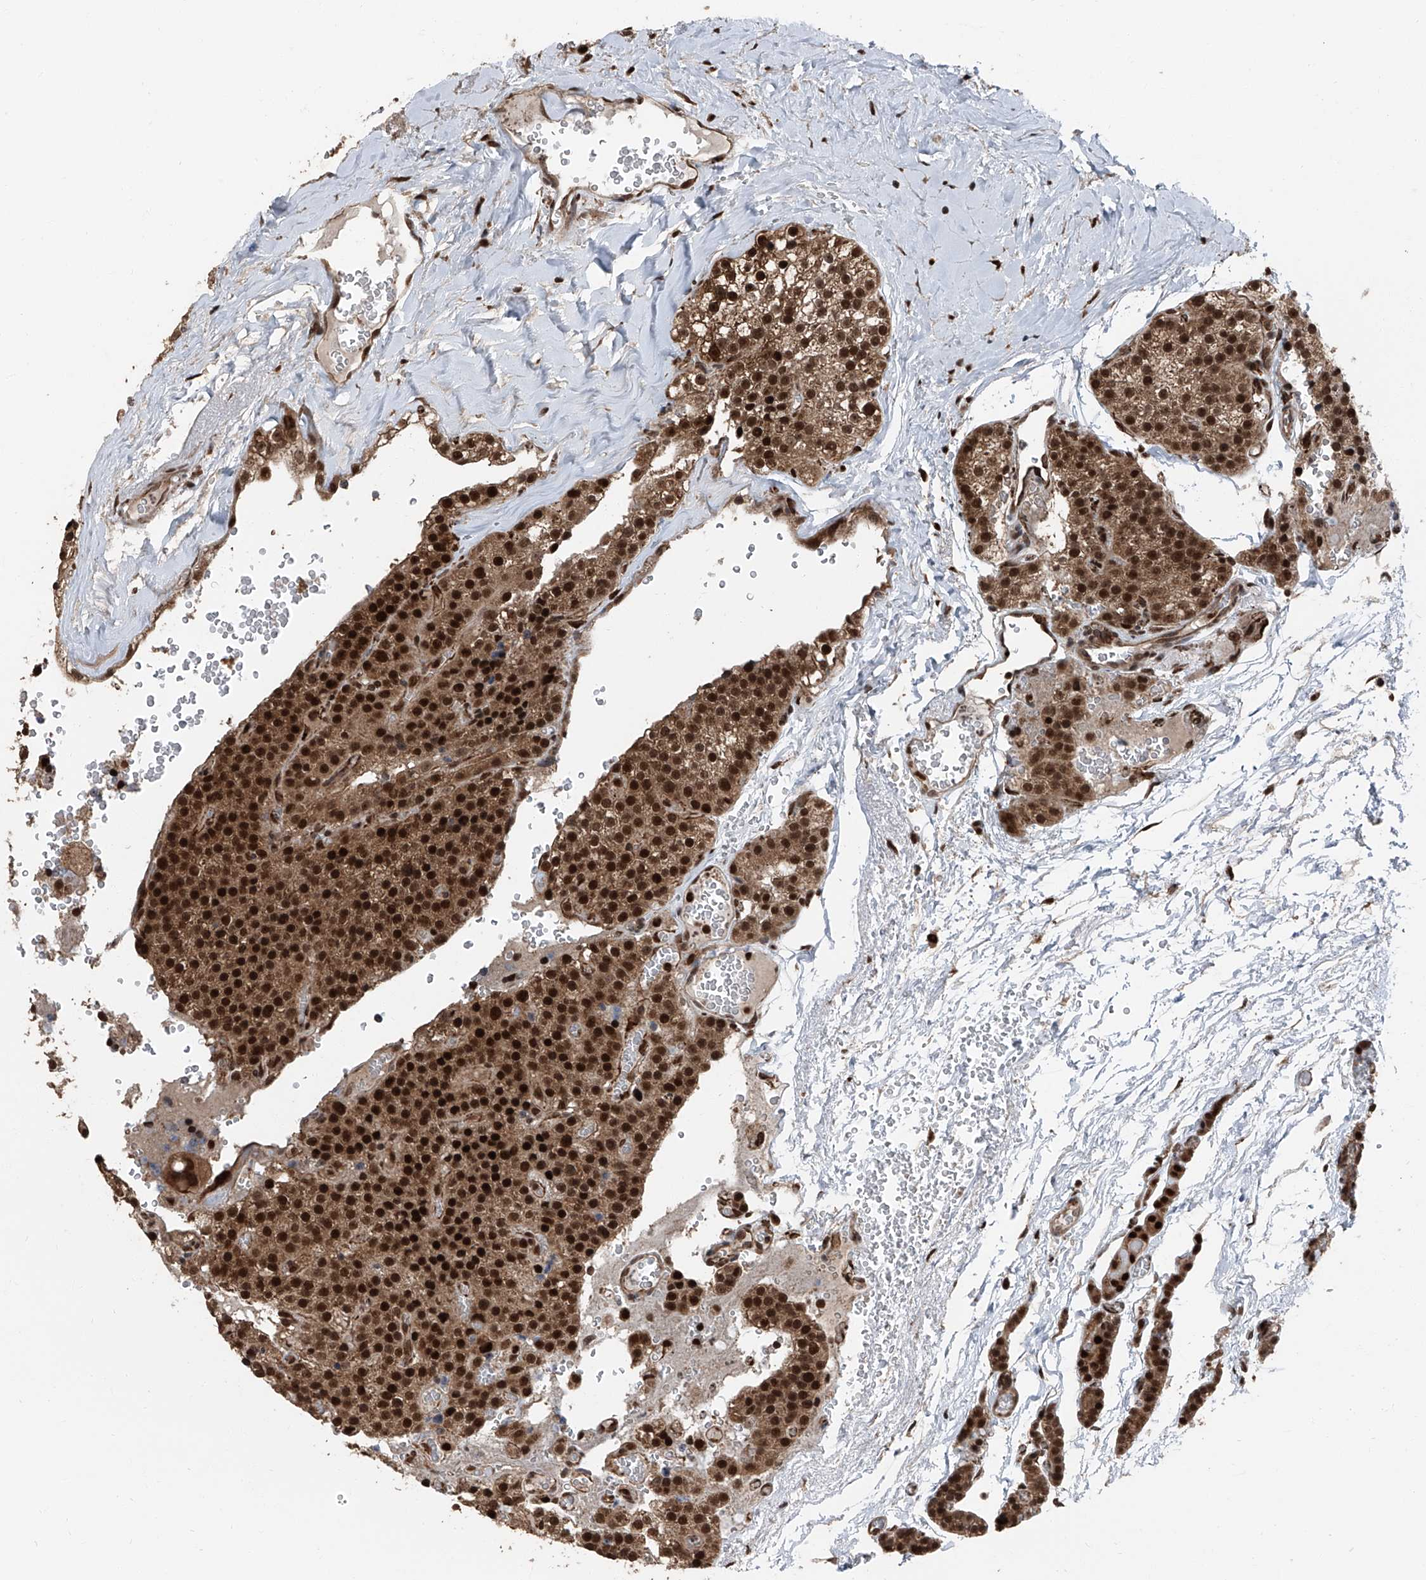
{"staining": {"intensity": "strong", "quantity": ">75%", "location": "cytoplasmic/membranous,nuclear"}, "tissue": "parathyroid gland", "cell_type": "Glandular cells", "image_type": "normal", "snomed": [{"axis": "morphology", "description": "Normal tissue, NOS"}, {"axis": "topography", "description": "Parathyroid gland"}], "caption": "About >75% of glandular cells in unremarkable parathyroid gland reveal strong cytoplasmic/membranous,nuclear protein staining as visualized by brown immunohistochemical staining.", "gene": "FKBP5", "patient": {"sex": "female", "age": 64}}